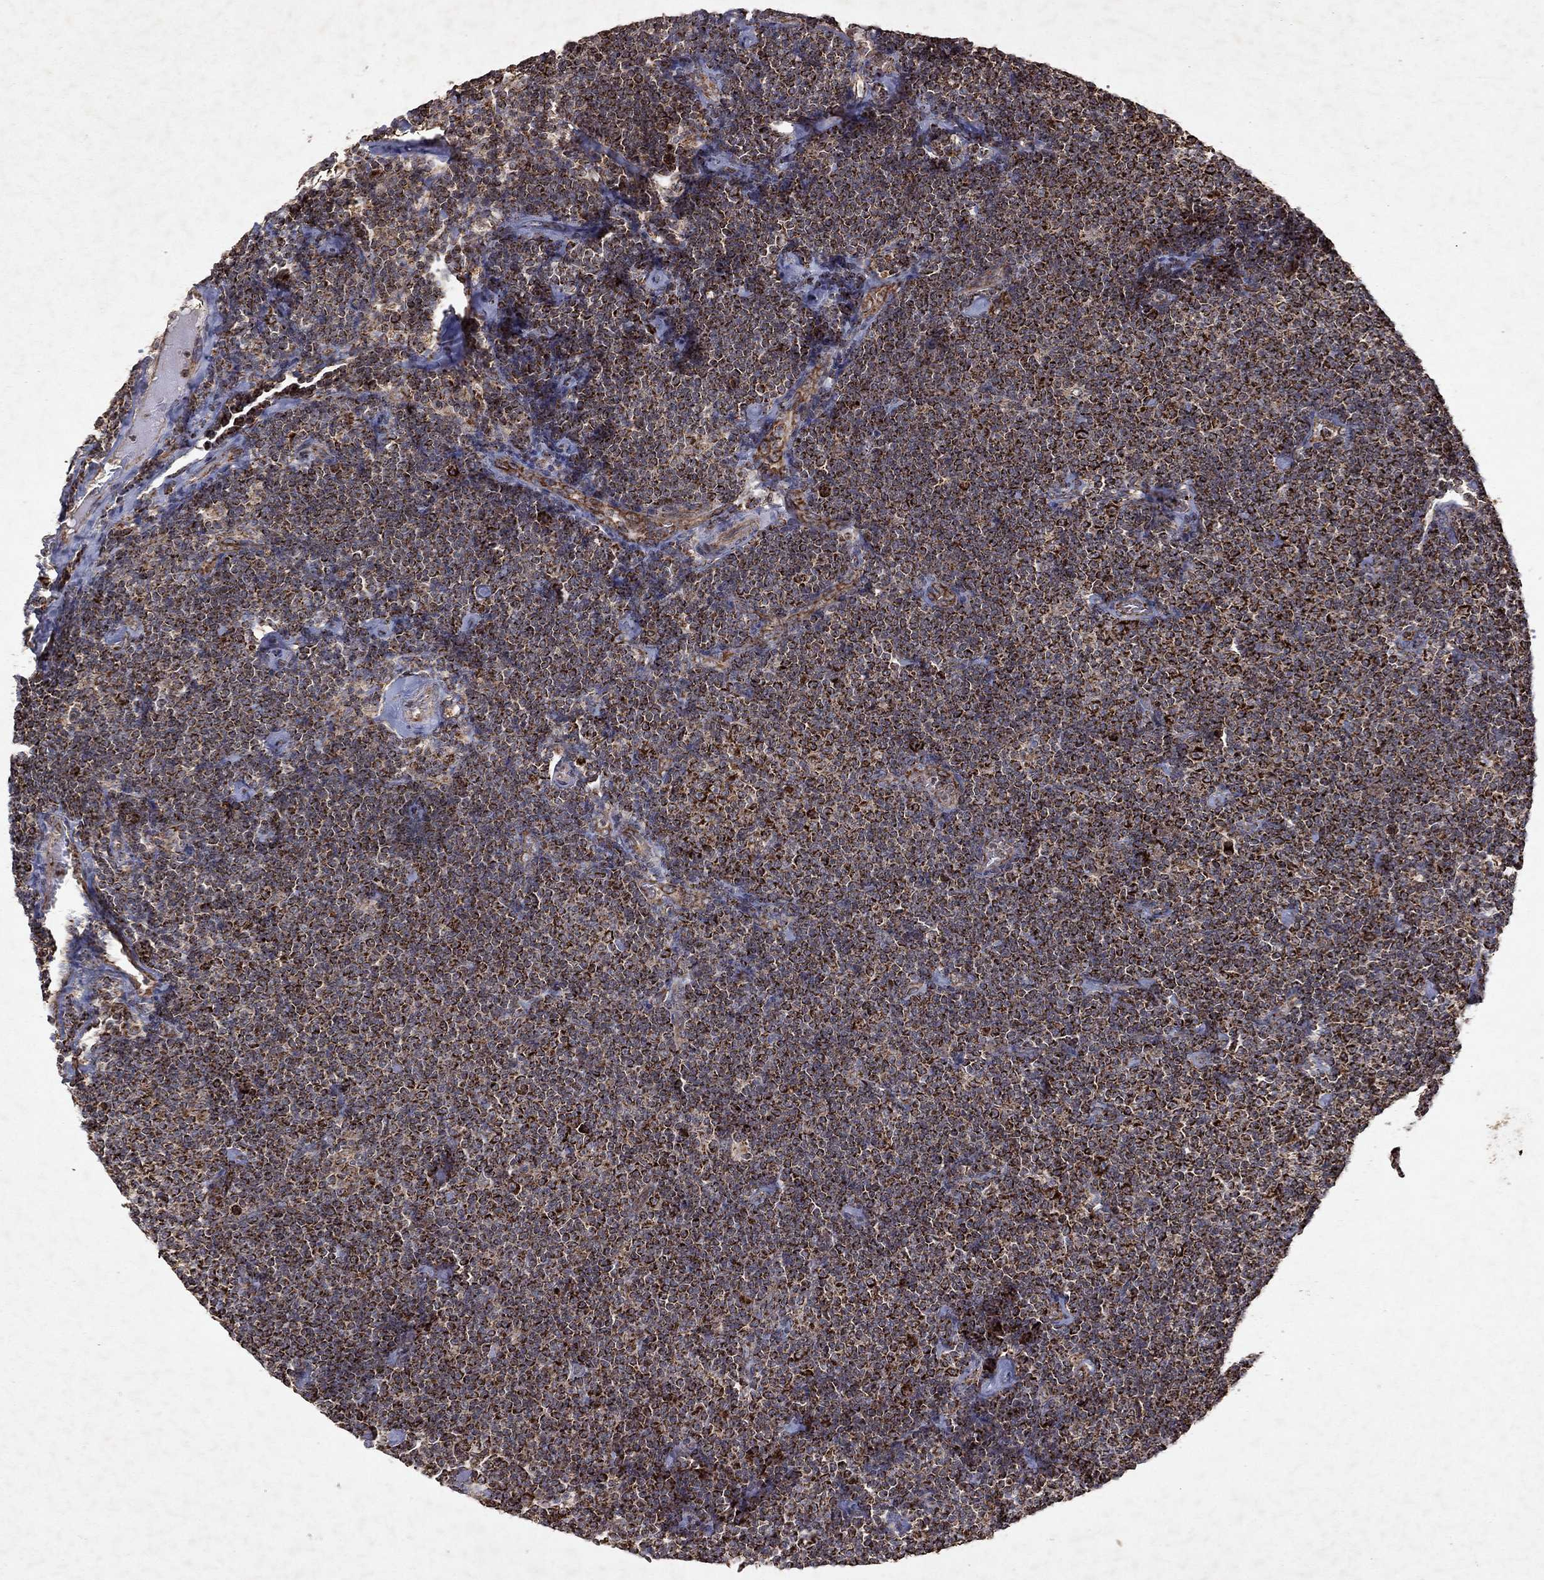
{"staining": {"intensity": "strong", "quantity": "25%-75%", "location": "cytoplasmic/membranous"}, "tissue": "lymphoma", "cell_type": "Tumor cells", "image_type": "cancer", "snomed": [{"axis": "morphology", "description": "Malignant lymphoma, non-Hodgkin's type, Low grade"}, {"axis": "topography", "description": "Lymph node"}], "caption": "An image of human lymphoma stained for a protein demonstrates strong cytoplasmic/membranous brown staining in tumor cells.", "gene": "PYROXD2", "patient": {"sex": "male", "age": 81}}